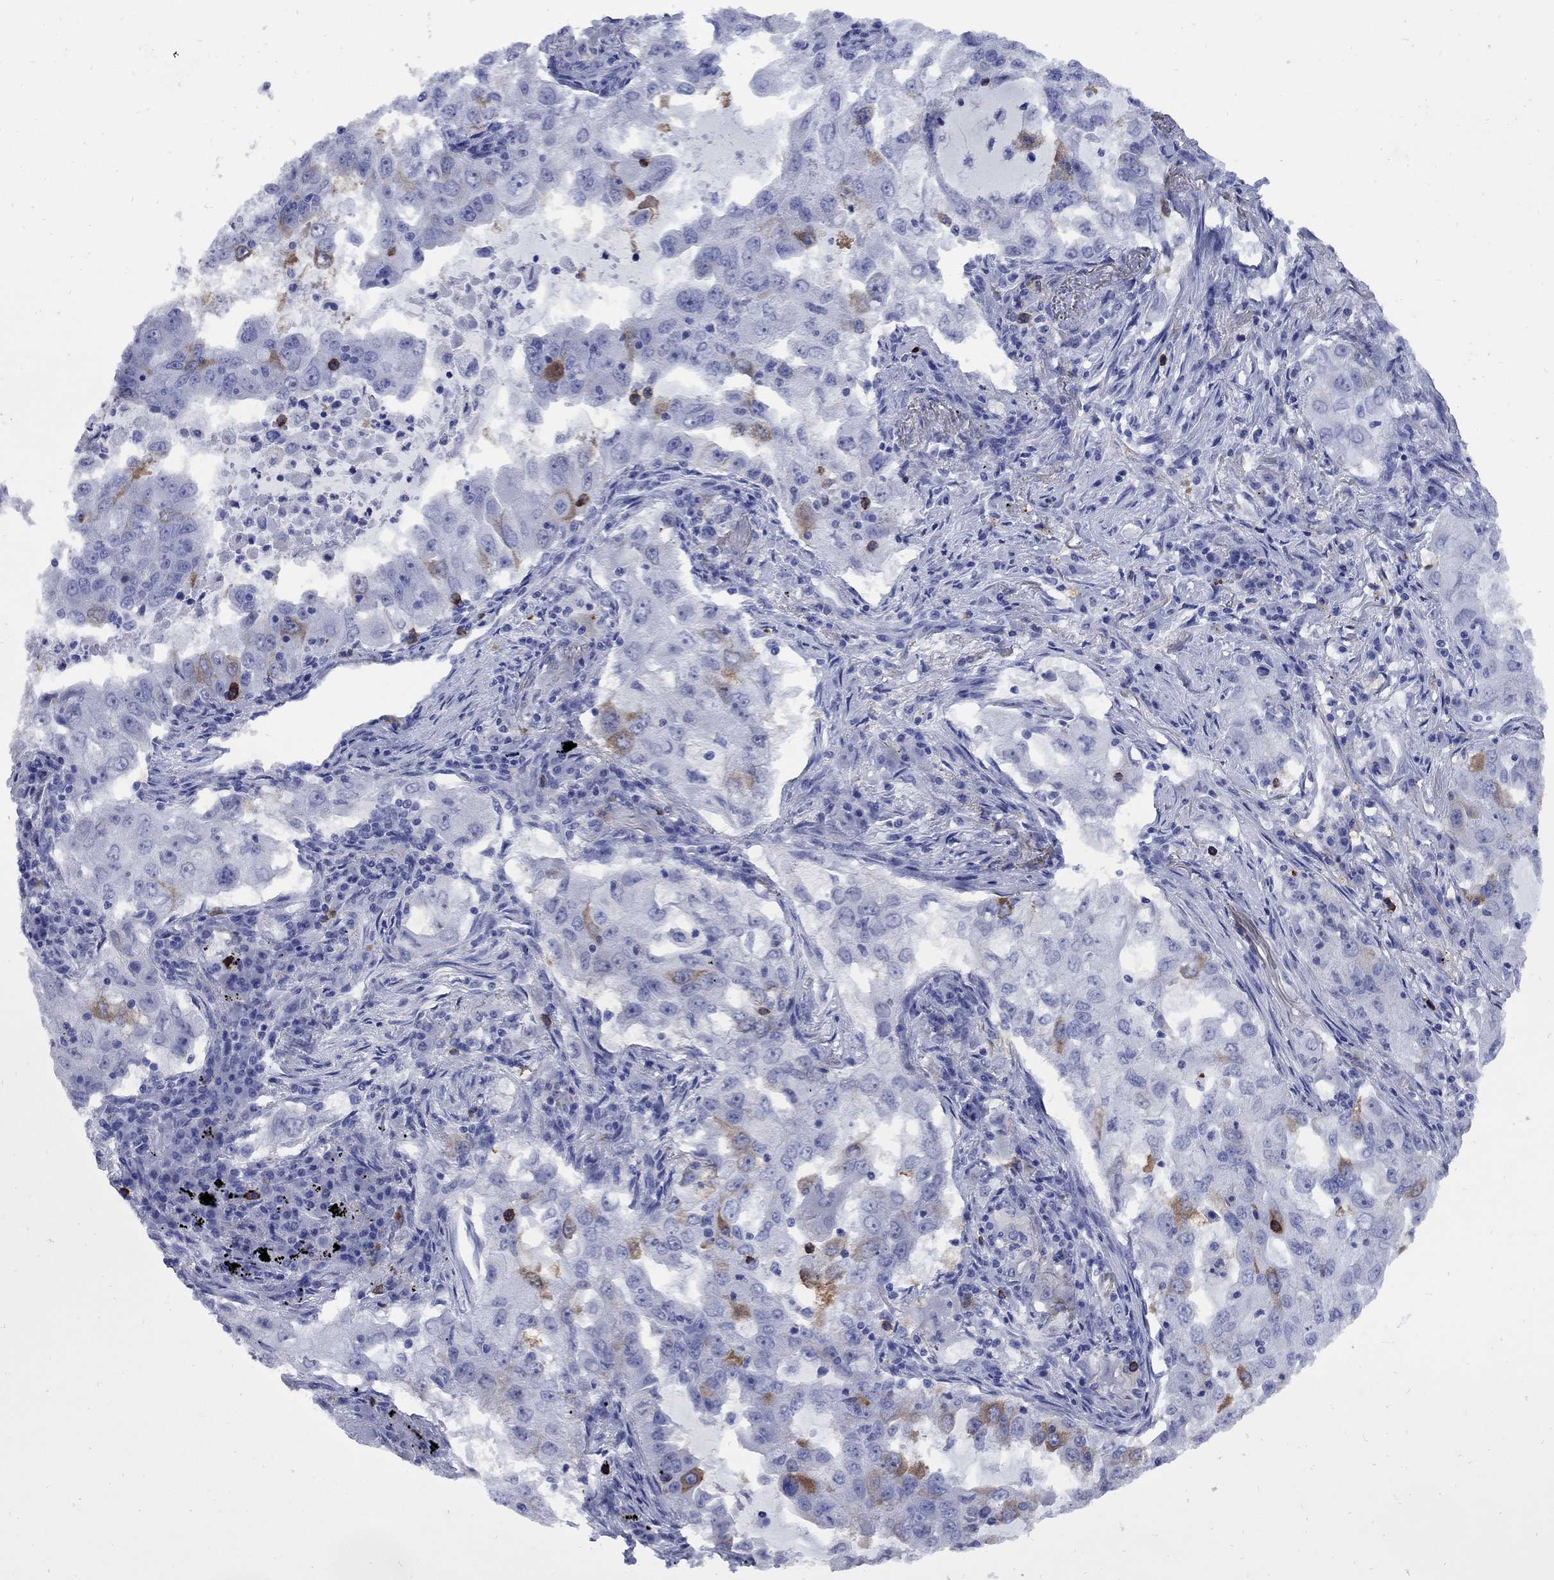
{"staining": {"intensity": "moderate", "quantity": "<25%", "location": "cytoplasmic/membranous"}, "tissue": "lung cancer", "cell_type": "Tumor cells", "image_type": "cancer", "snomed": [{"axis": "morphology", "description": "Adenocarcinoma, NOS"}, {"axis": "topography", "description": "Lung"}], "caption": "Tumor cells exhibit low levels of moderate cytoplasmic/membranous positivity in approximately <25% of cells in lung adenocarcinoma. (DAB (3,3'-diaminobenzidine) = brown stain, brightfield microscopy at high magnification).", "gene": "TACC3", "patient": {"sex": "female", "age": 61}}